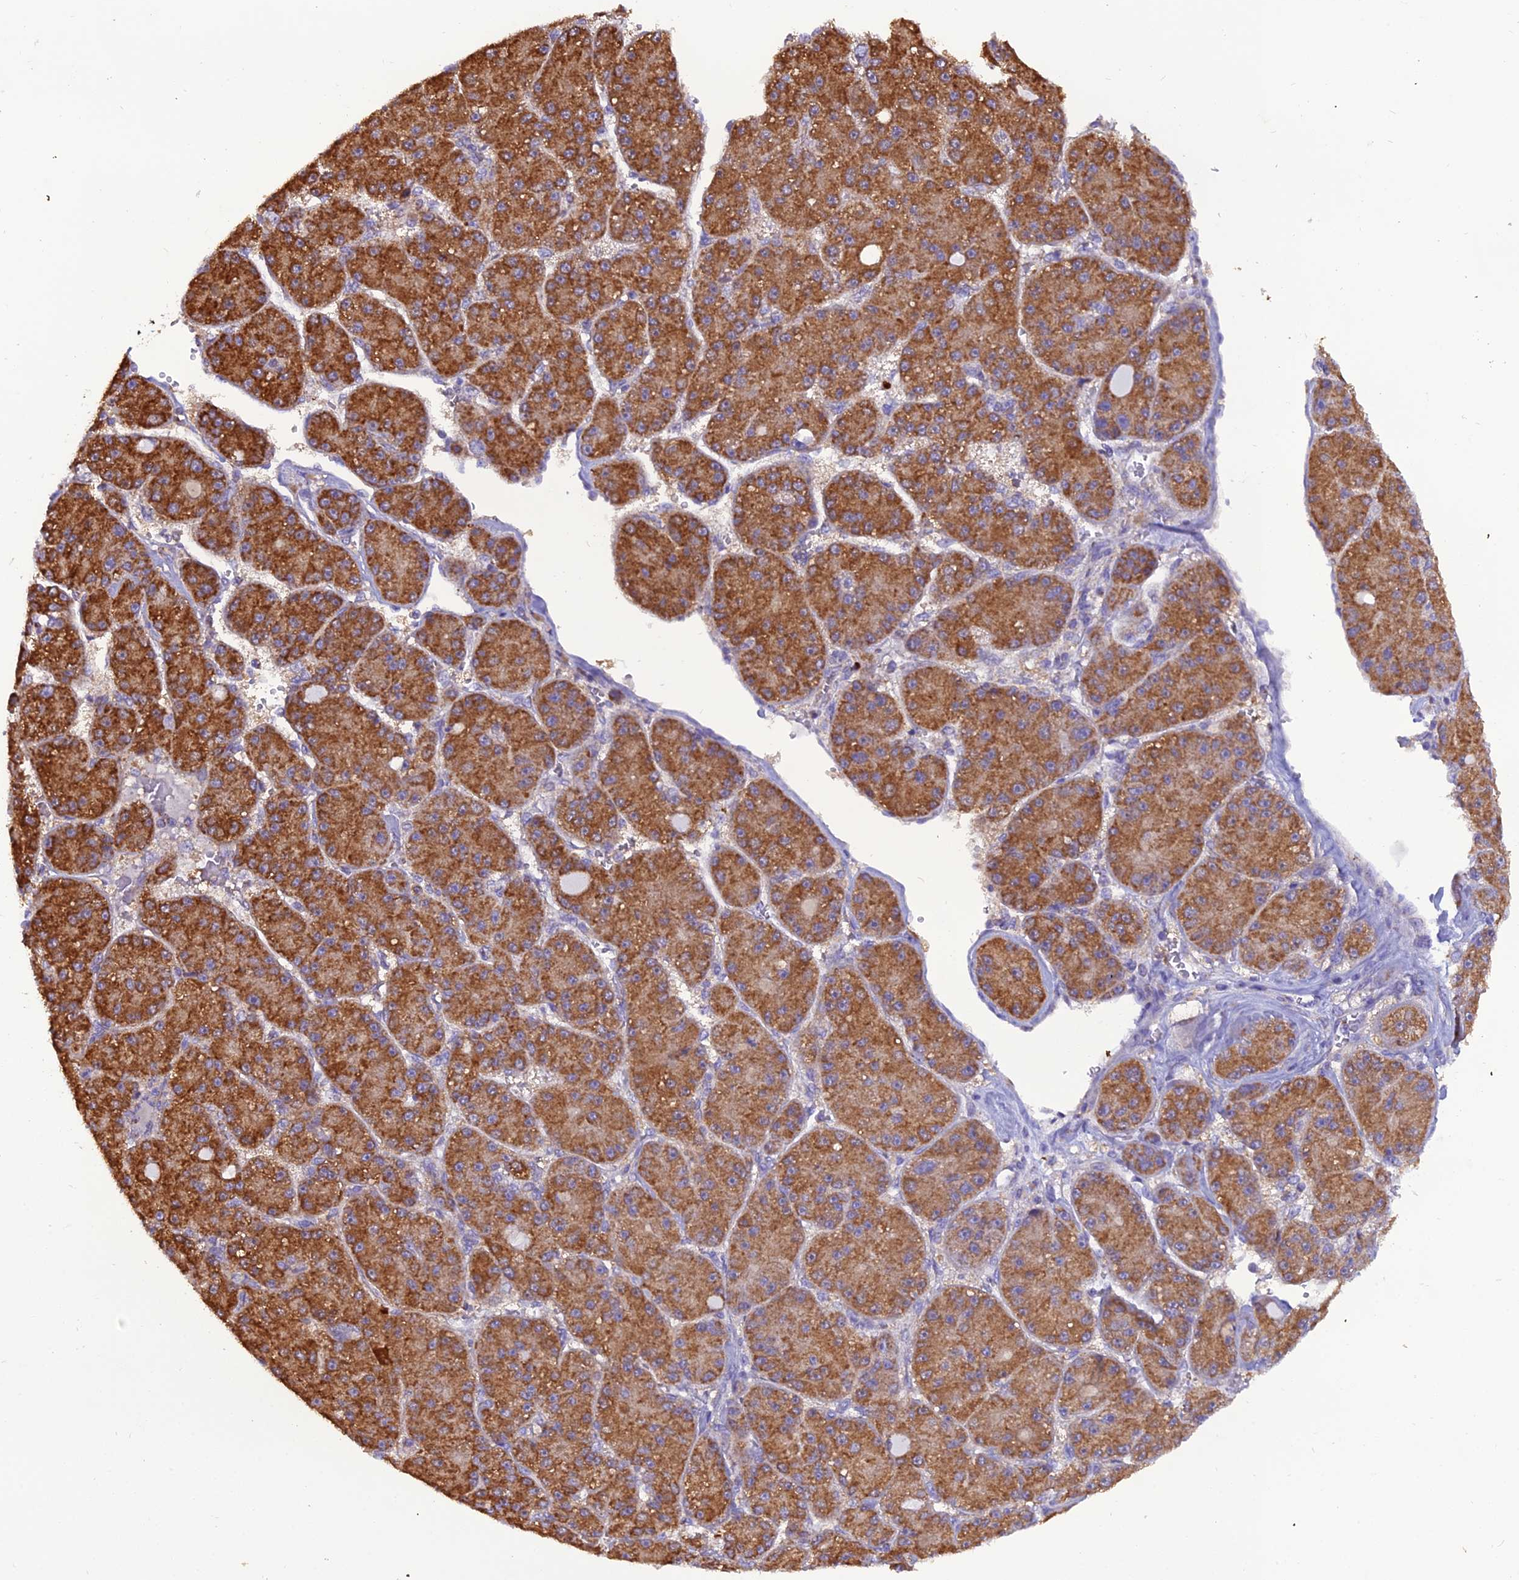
{"staining": {"intensity": "strong", "quantity": ">75%", "location": "cytoplasmic/membranous"}, "tissue": "liver cancer", "cell_type": "Tumor cells", "image_type": "cancer", "snomed": [{"axis": "morphology", "description": "Carcinoma, Hepatocellular, NOS"}, {"axis": "topography", "description": "Liver"}], "caption": "A histopathology image showing strong cytoplasmic/membranous staining in about >75% of tumor cells in liver cancer (hepatocellular carcinoma), as visualized by brown immunohistochemical staining.", "gene": "GPD1", "patient": {"sex": "male", "age": 67}}